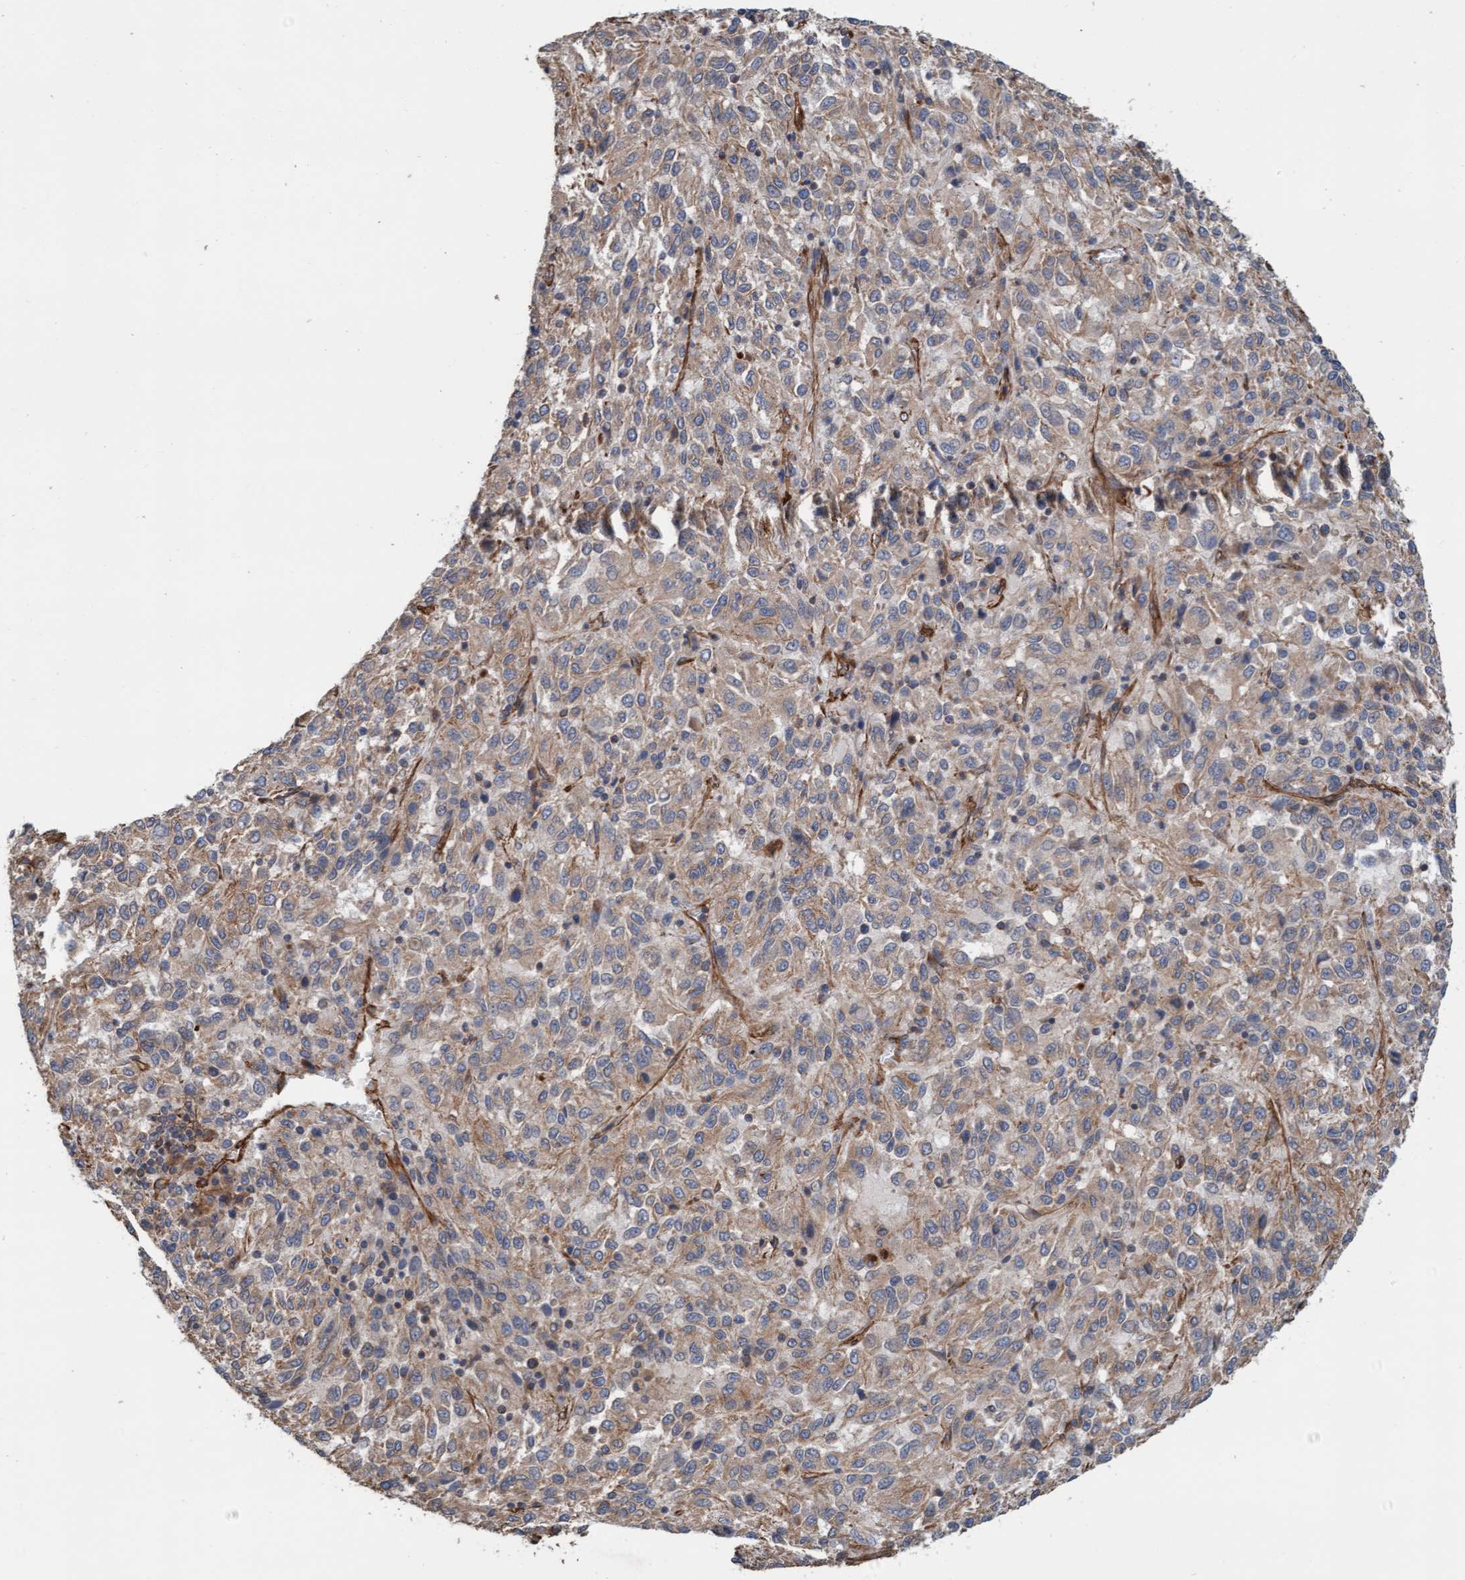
{"staining": {"intensity": "weak", "quantity": ">75%", "location": "cytoplasmic/membranous"}, "tissue": "melanoma", "cell_type": "Tumor cells", "image_type": "cancer", "snomed": [{"axis": "morphology", "description": "Malignant melanoma, Metastatic site"}, {"axis": "topography", "description": "Lung"}], "caption": "IHC micrograph of neoplastic tissue: human malignant melanoma (metastatic site) stained using immunohistochemistry (IHC) exhibits low levels of weak protein expression localized specifically in the cytoplasmic/membranous of tumor cells, appearing as a cytoplasmic/membranous brown color.", "gene": "STXBP4", "patient": {"sex": "male", "age": 64}}